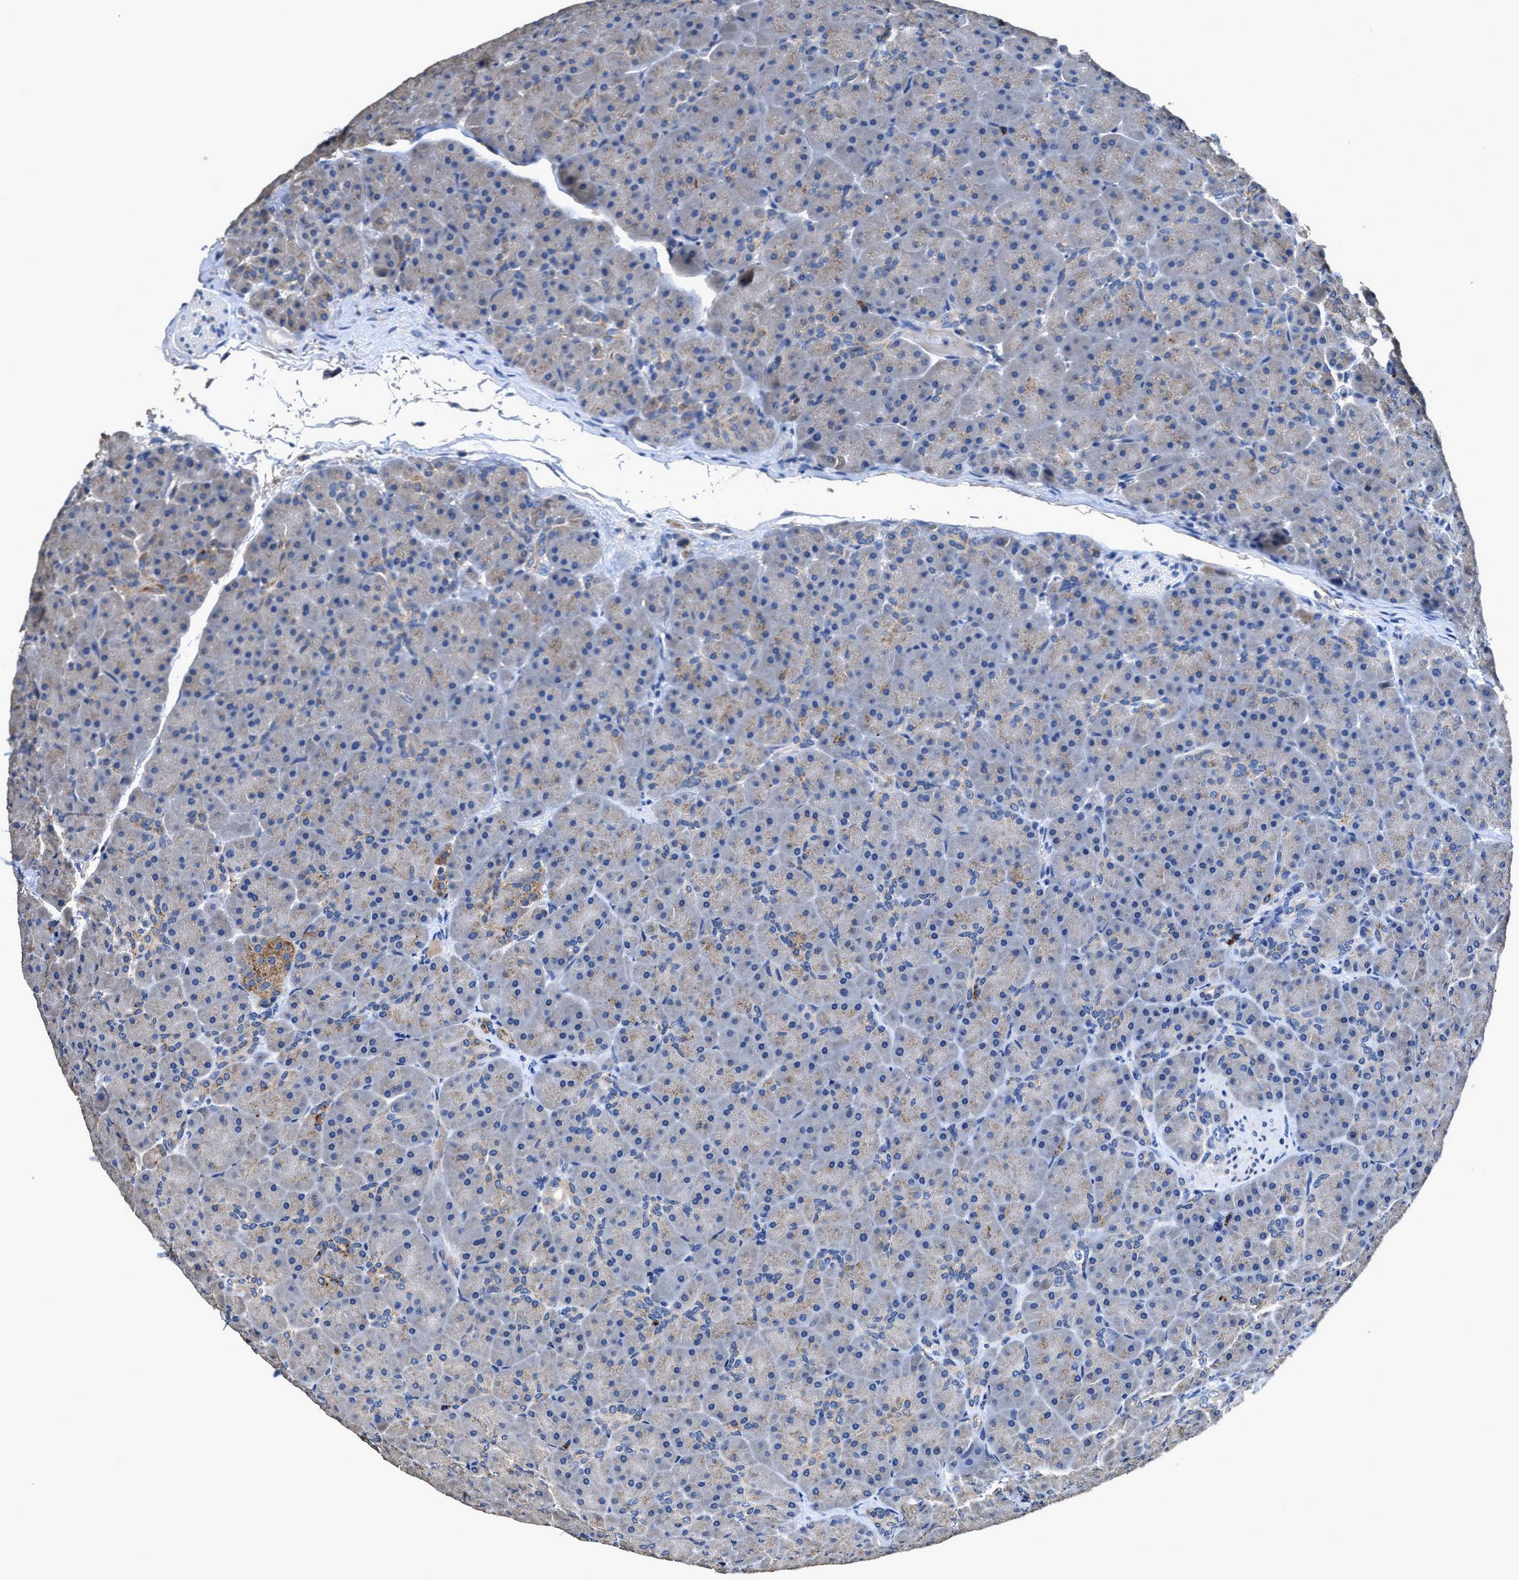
{"staining": {"intensity": "negative", "quantity": "none", "location": "none"}, "tissue": "pancreas", "cell_type": "Exocrine glandular cells", "image_type": "normal", "snomed": [{"axis": "morphology", "description": "Normal tissue, NOS"}, {"axis": "topography", "description": "Pancreas"}], "caption": "This is an IHC image of unremarkable pancreas. There is no staining in exocrine glandular cells.", "gene": "UBR4", "patient": {"sex": "male", "age": 66}}